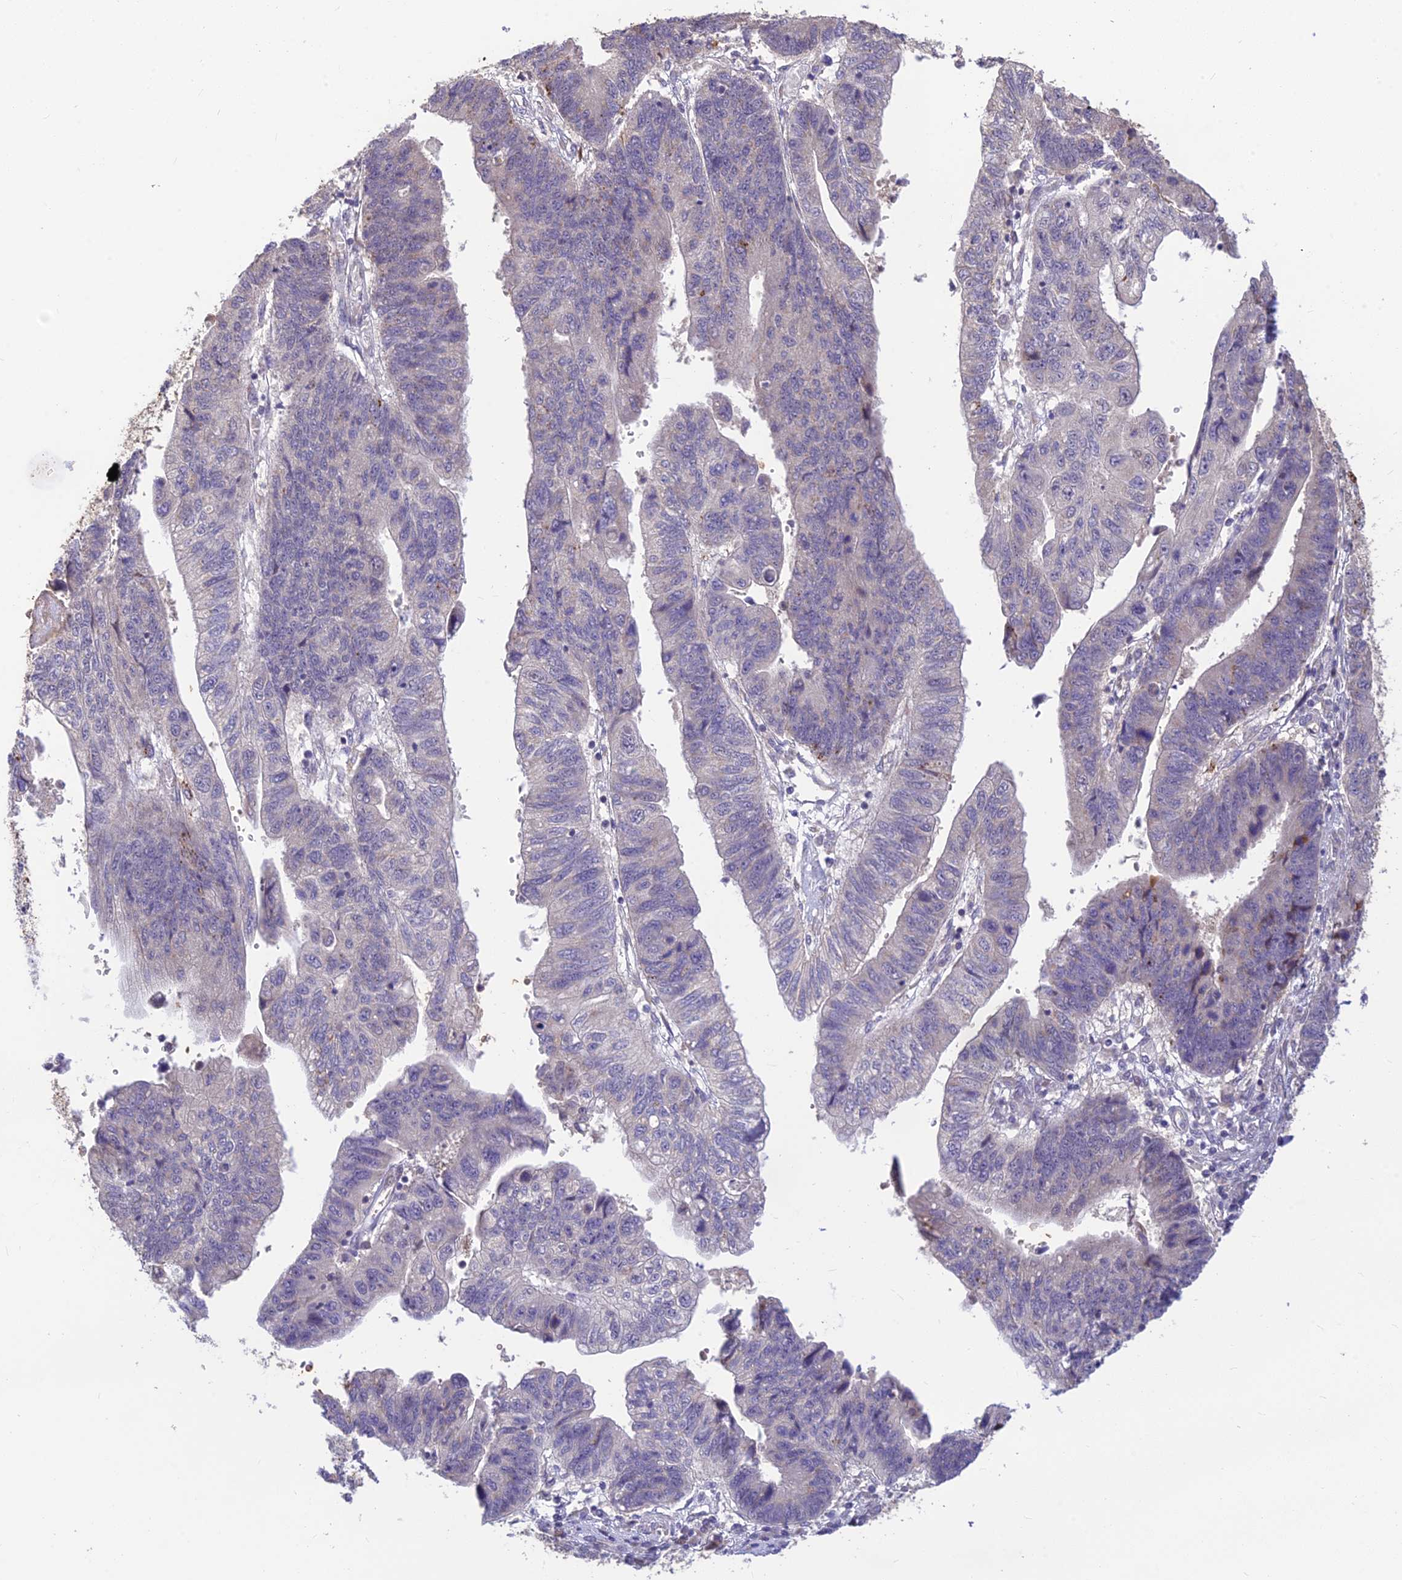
{"staining": {"intensity": "negative", "quantity": "none", "location": "none"}, "tissue": "stomach cancer", "cell_type": "Tumor cells", "image_type": "cancer", "snomed": [{"axis": "morphology", "description": "Adenocarcinoma, NOS"}, {"axis": "topography", "description": "Stomach"}], "caption": "A high-resolution photomicrograph shows immunohistochemistry (IHC) staining of stomach adenocarcinoma, which shows no significant staining in tumor cells.", "gene": "ASPDH", "patient": {"sex": "male", "age": 59}}